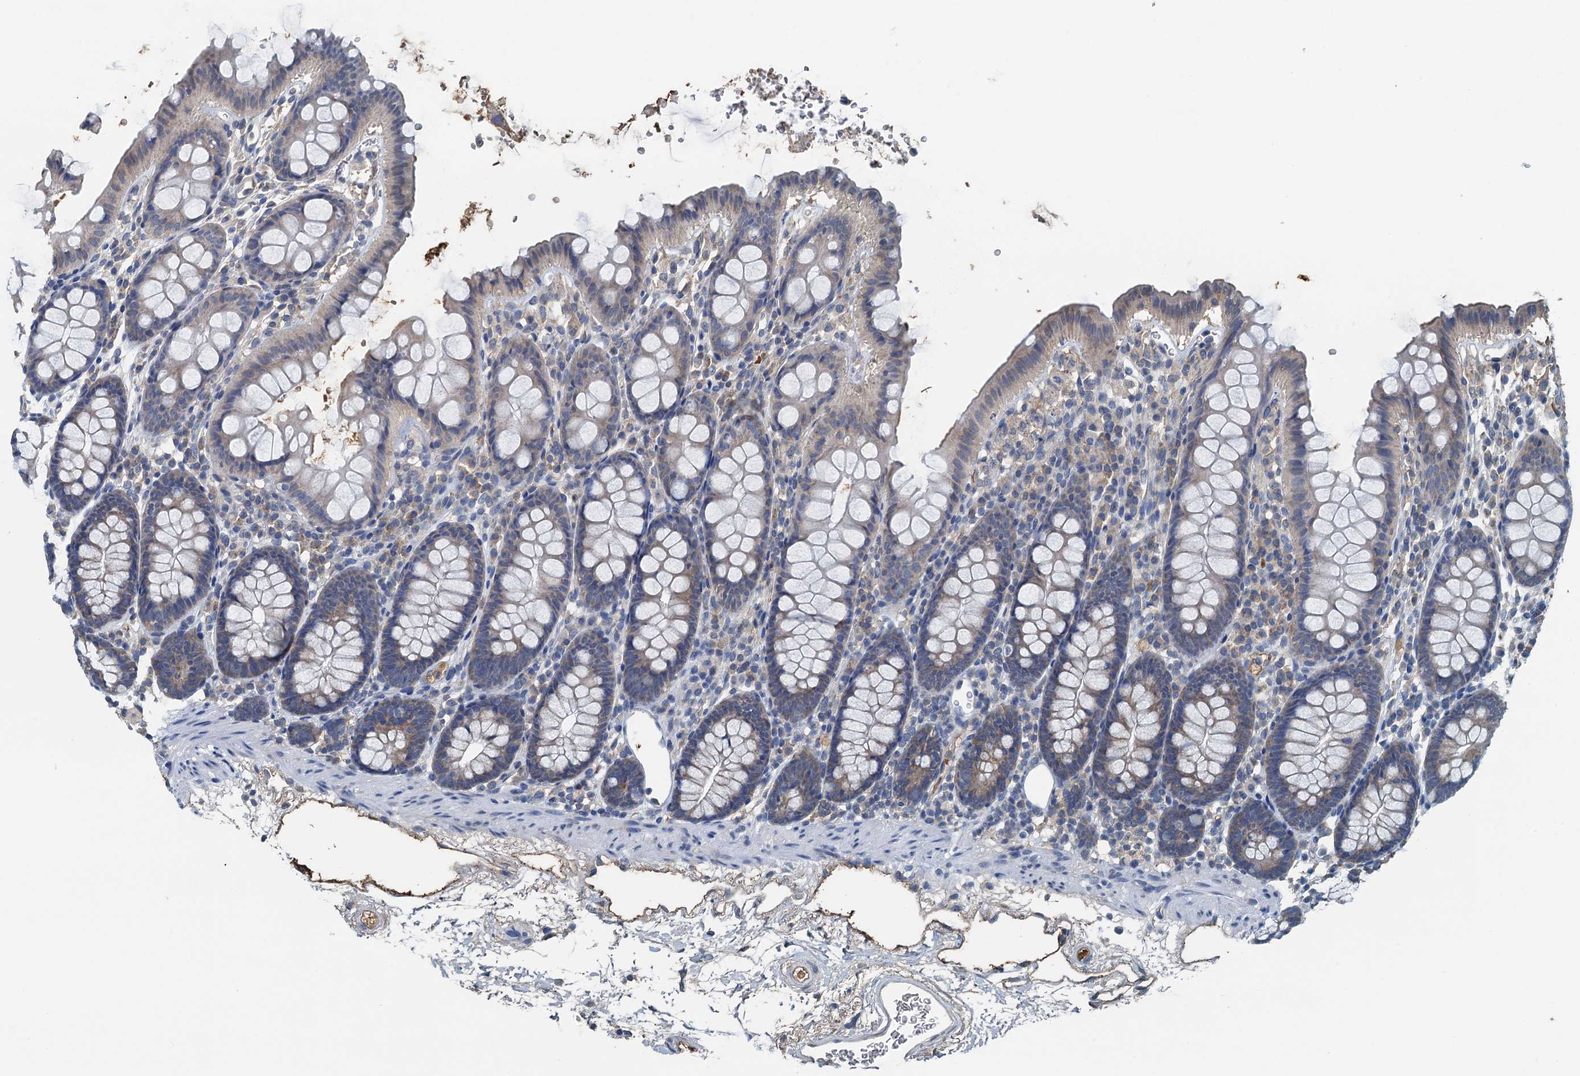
{"staining": {"intensity": "moderate", "quantity": ">75%", "location": "cytoplasmic/membranous"}, "tissue": "colon", "cell_type": "Endothelial cells", "image_type": "normal", "snomed": [{"axis": "morphology", "description": "Normal tissue, NOS"}, {"axis": "topography", "description": "Colon"}], "caption": "A high-resolution photomicrograph shows immunohistochemistry staining of unremarkable colon, which demonstrates moderate cytoplasmic/membranous positivity in approximately >75% of endothelial cells.", "gene": "LSM14B", "patient": {"sex": "male", "age": 75}}